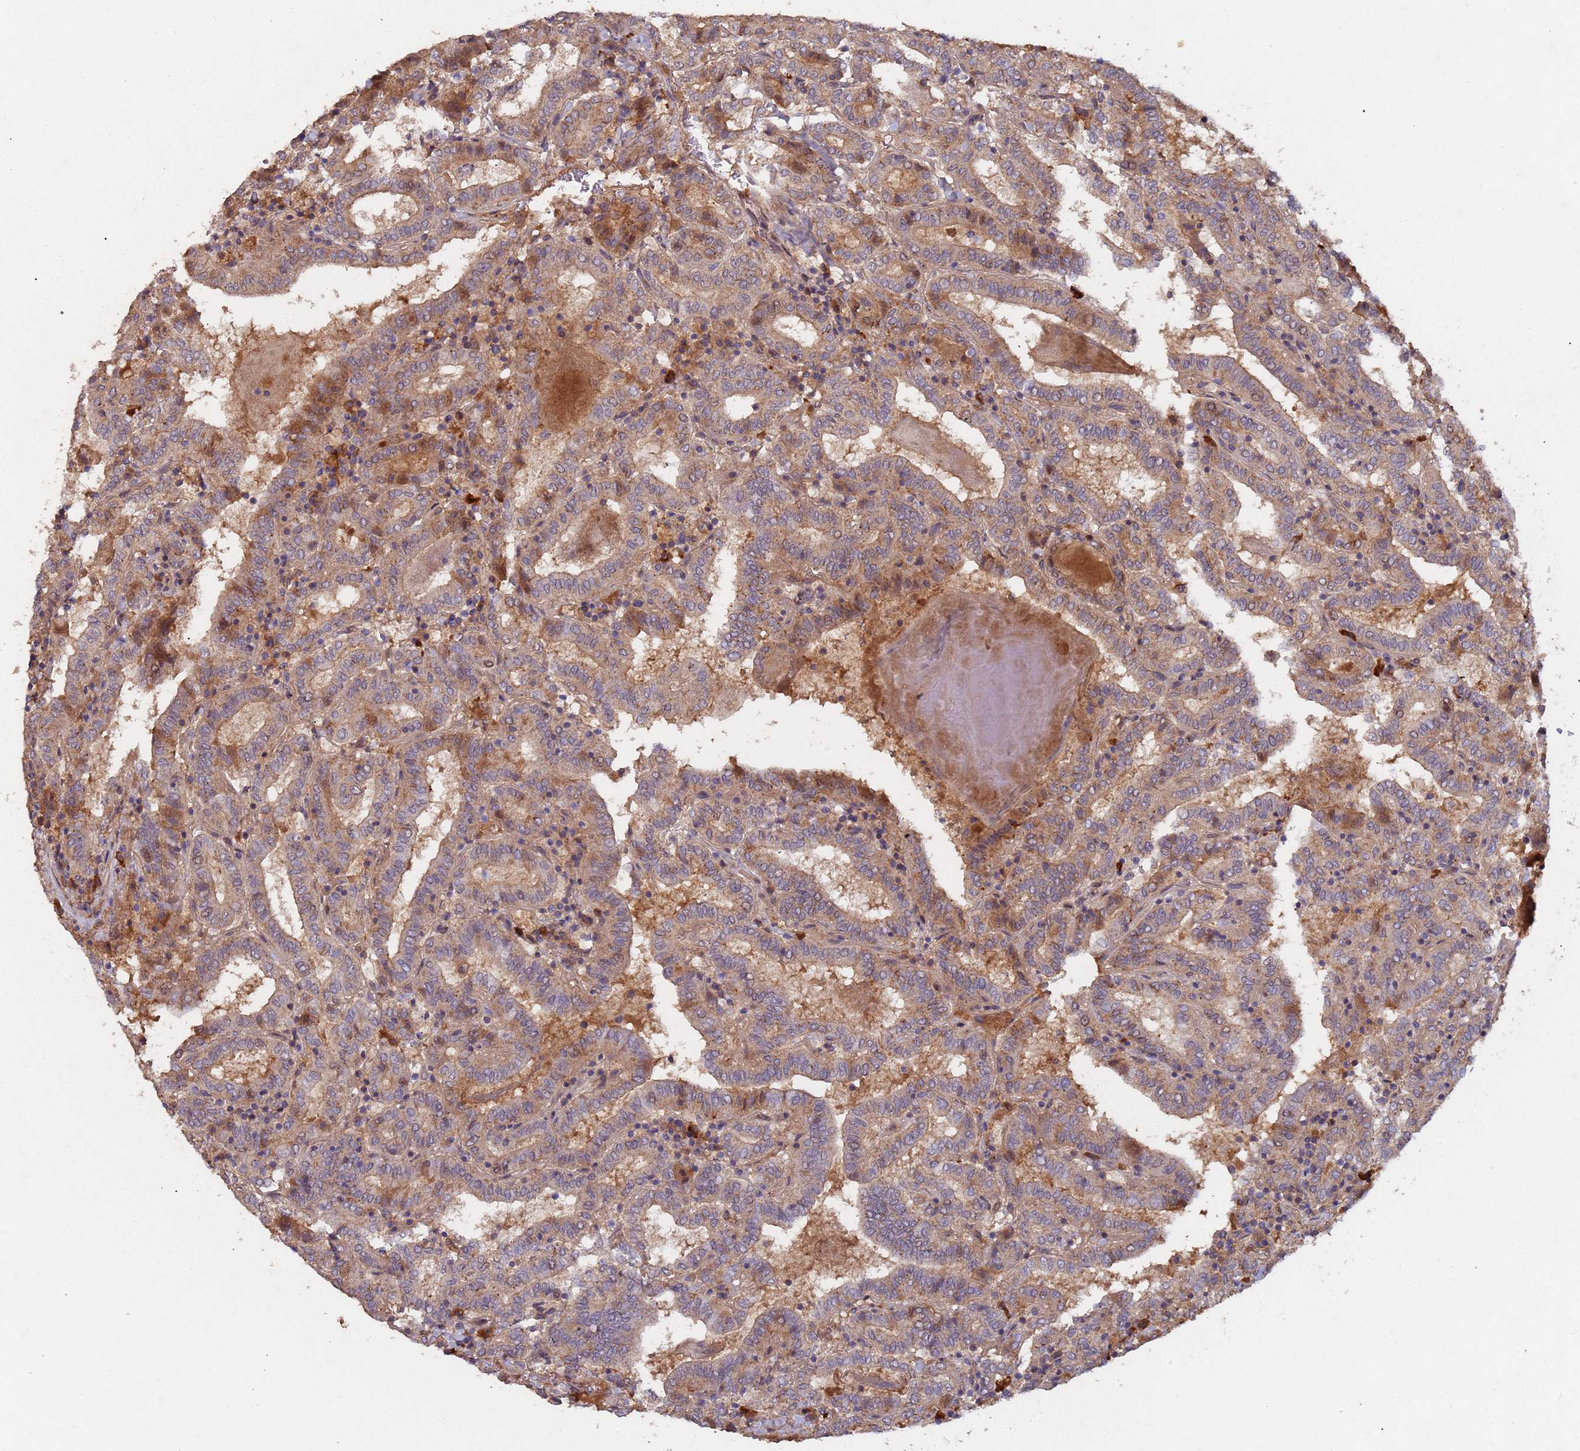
{"staining": {"intensity": "moderate", "quantity": "25%-75%", "location": "cytoplasmic/membranous"}, "tissue": "thyroid cancer", "cell_type": "Tumor cells", "image_type": "cancer", "snomed": [{"axis": "morphology", "description": "Papillary adenocarcinoma, NOS"}, {"axis": "topography", "description": "Thyroid gland"}], "caption": "Protein staining demonstrates moderate cytoplasmic/membranous positivity in about 25%-75% of tumor cells in papillary adenocarcinoma (thyroid). The staining is performed using DAB (3,3'-diaminobenzidine) brown chromogen to label protein expression. The nuclei are counter-stained blue using hematoxylin.", "gene": "KANSL1L", "patient": {"sex": "female", "age": 72}}